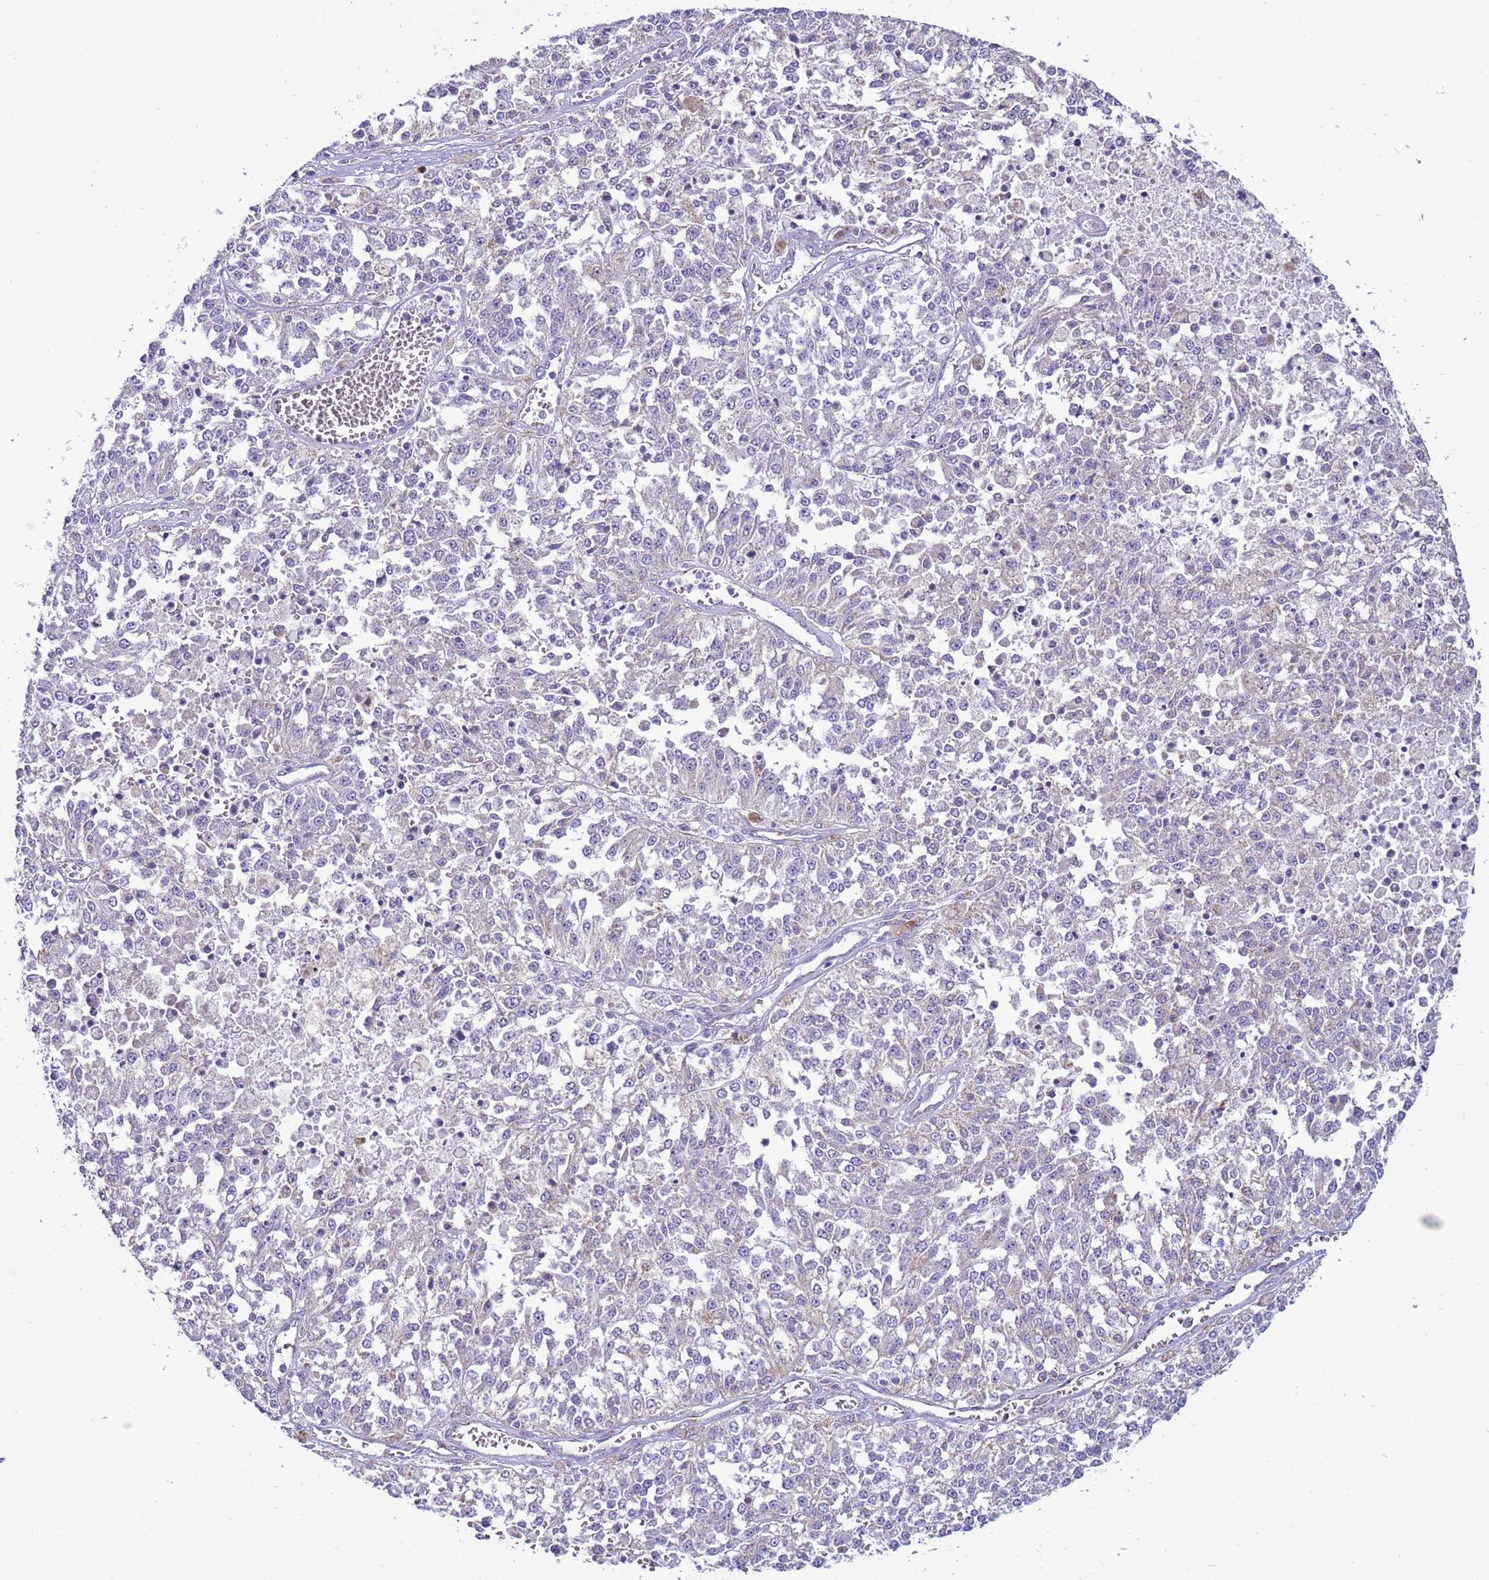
{"staining": {"intensity": "weak", "quantity": "<25%", "location": "cytoplasmic/membranous"}, "tissue": "melanoma", "cell_type": "Tumor cells", "image_type": "cancer", "snomed": [{"axis": "morphology", "description": "Malignant melanoma, NOS"}, {"axis": "topography", "description": "Skin"}], "caption": "High power microscopy photomicrograph of an immunohistochemistry (IHC) histopathology image of melanoma, revealing no significant staining in tumor cells.", "gene": "NCALD", "patient": {"sex": "female", "age": 64}}